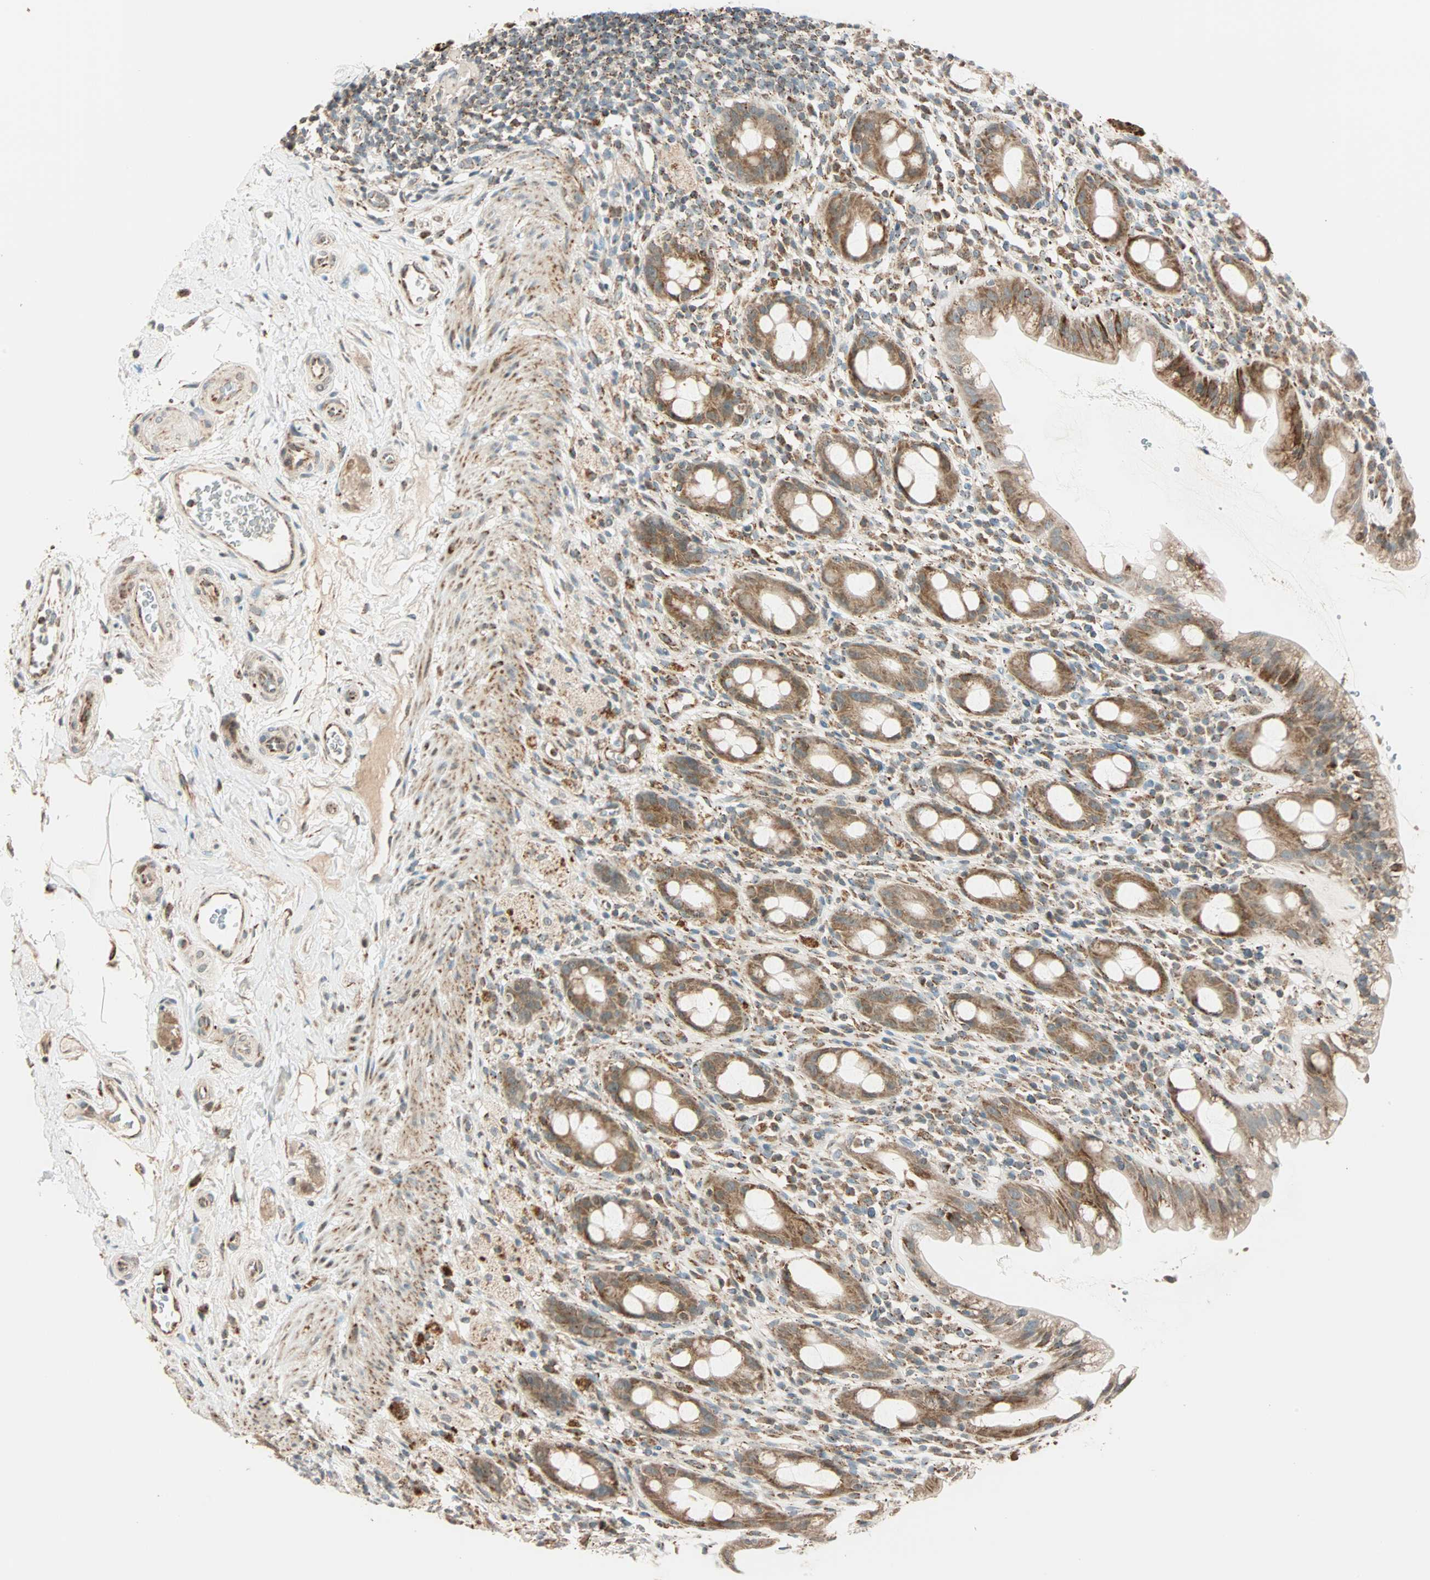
{"staining": {"intensity": "moderate", "quantity": ">75%", "location": "cytoplasmic/membranous"}, "tissue": "rectum", "cell_type": "Glandular cells", "image_type": "normal", "snomed": [{"axis": "morphology", "description": "Normal tissue, NOS"}, {"axis": "topography", "description": "Rectum"}], "caption": "Human rectum stained for a protein (brown) exhibits moderate cytoplasmic/membranous positive positivity in approximately >75% of glandular cells.", "gene": "SPRY4", "patient": {"sex": "male", "age": 44}}